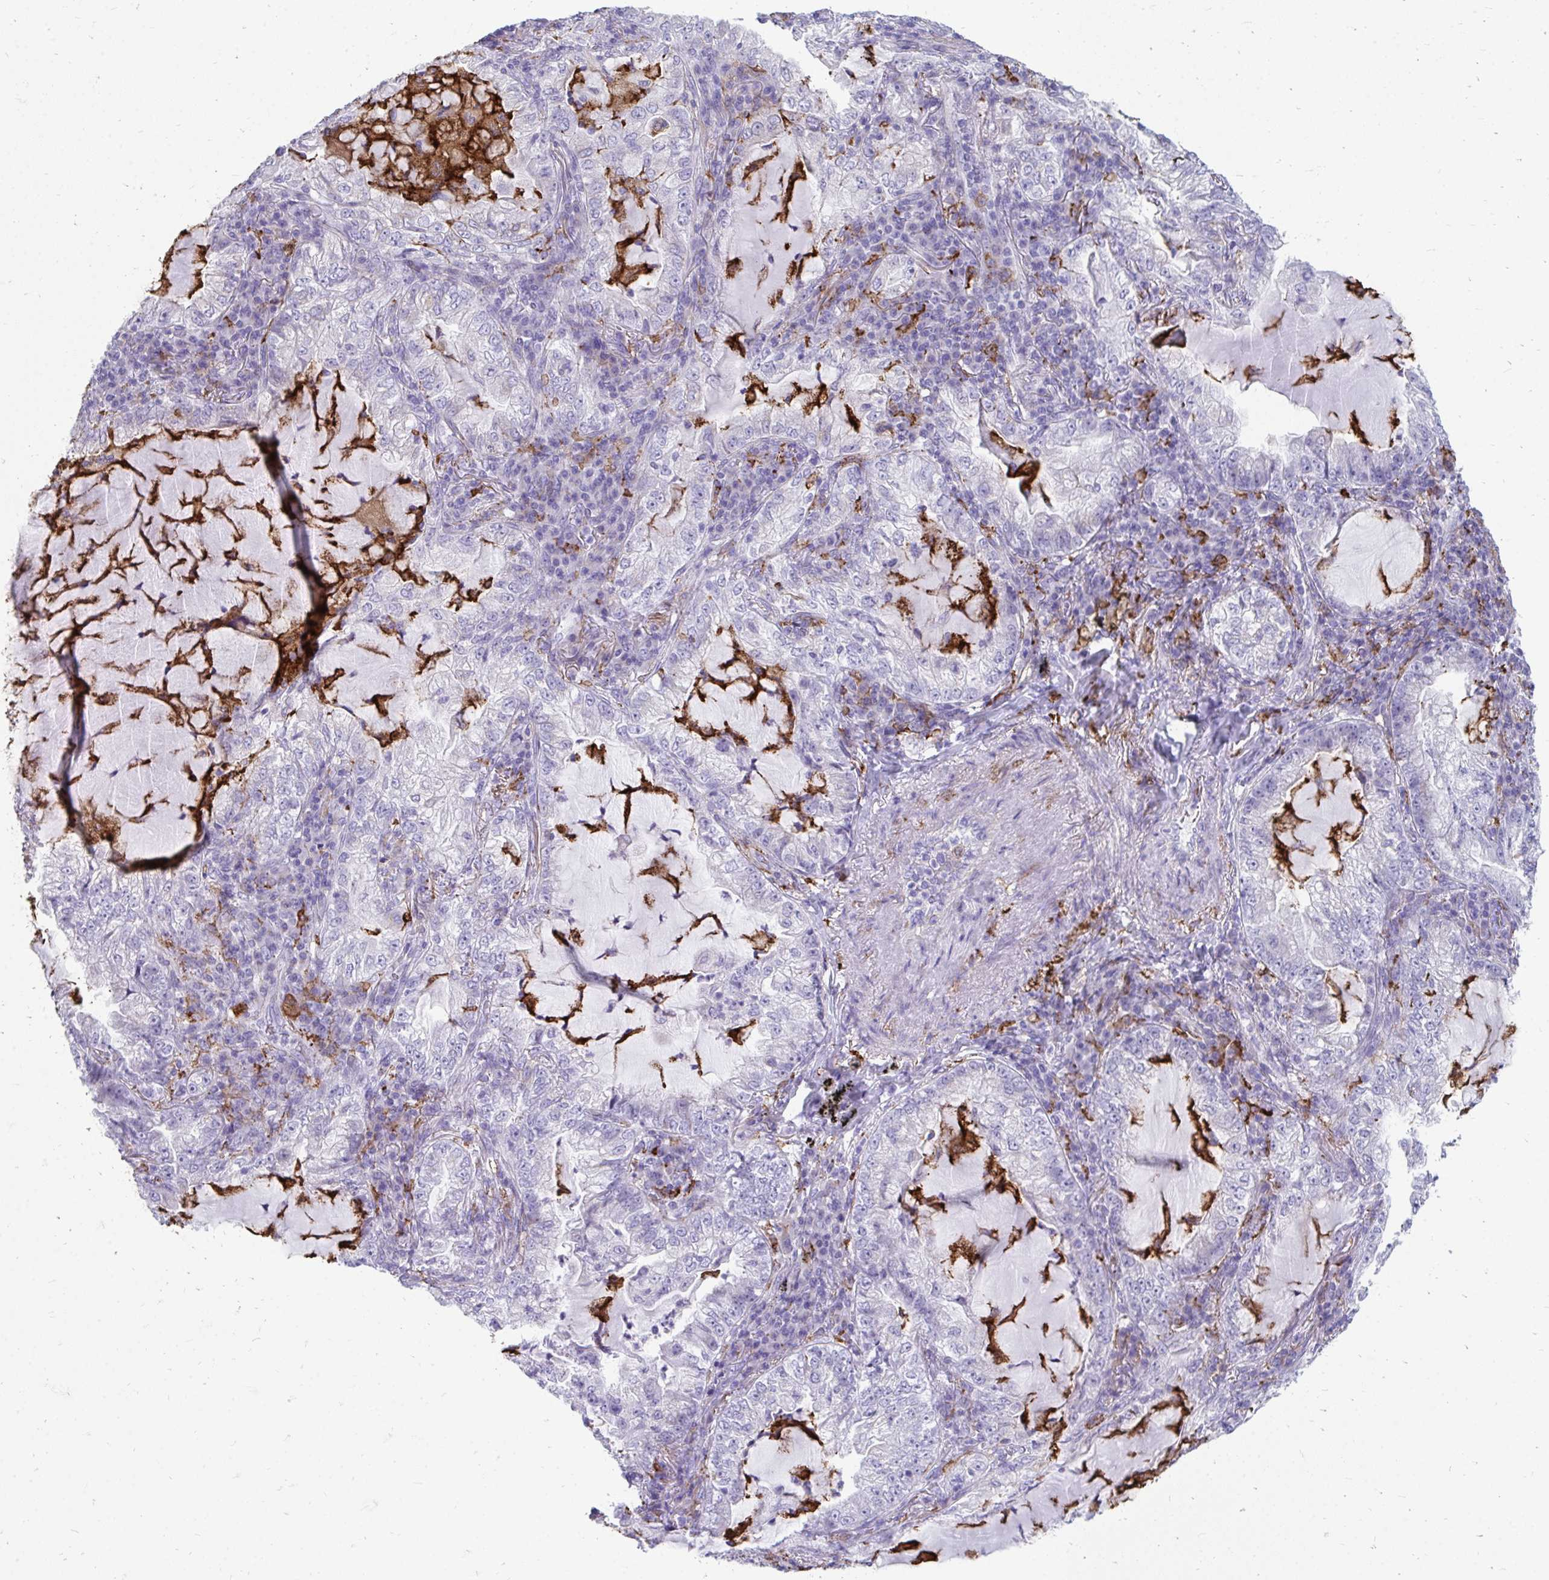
{"staining": {"intensity": "negative", "quantity": "none", "location": "none"}, "tissue": "lung cancer", "cell_type": "Tumor cells", "image_type": "cancer", "snomed": [{"axis": "morphology", "description": "Adenocarcinoma, NOS"}, {"axis": "topography", "description": "Lung"}], "caption": "Tumor cells are negative for protein expression in human adenocarcinoma (lung).", "gene": "CD163", "patient": {"sex": "female", "age": 73}}